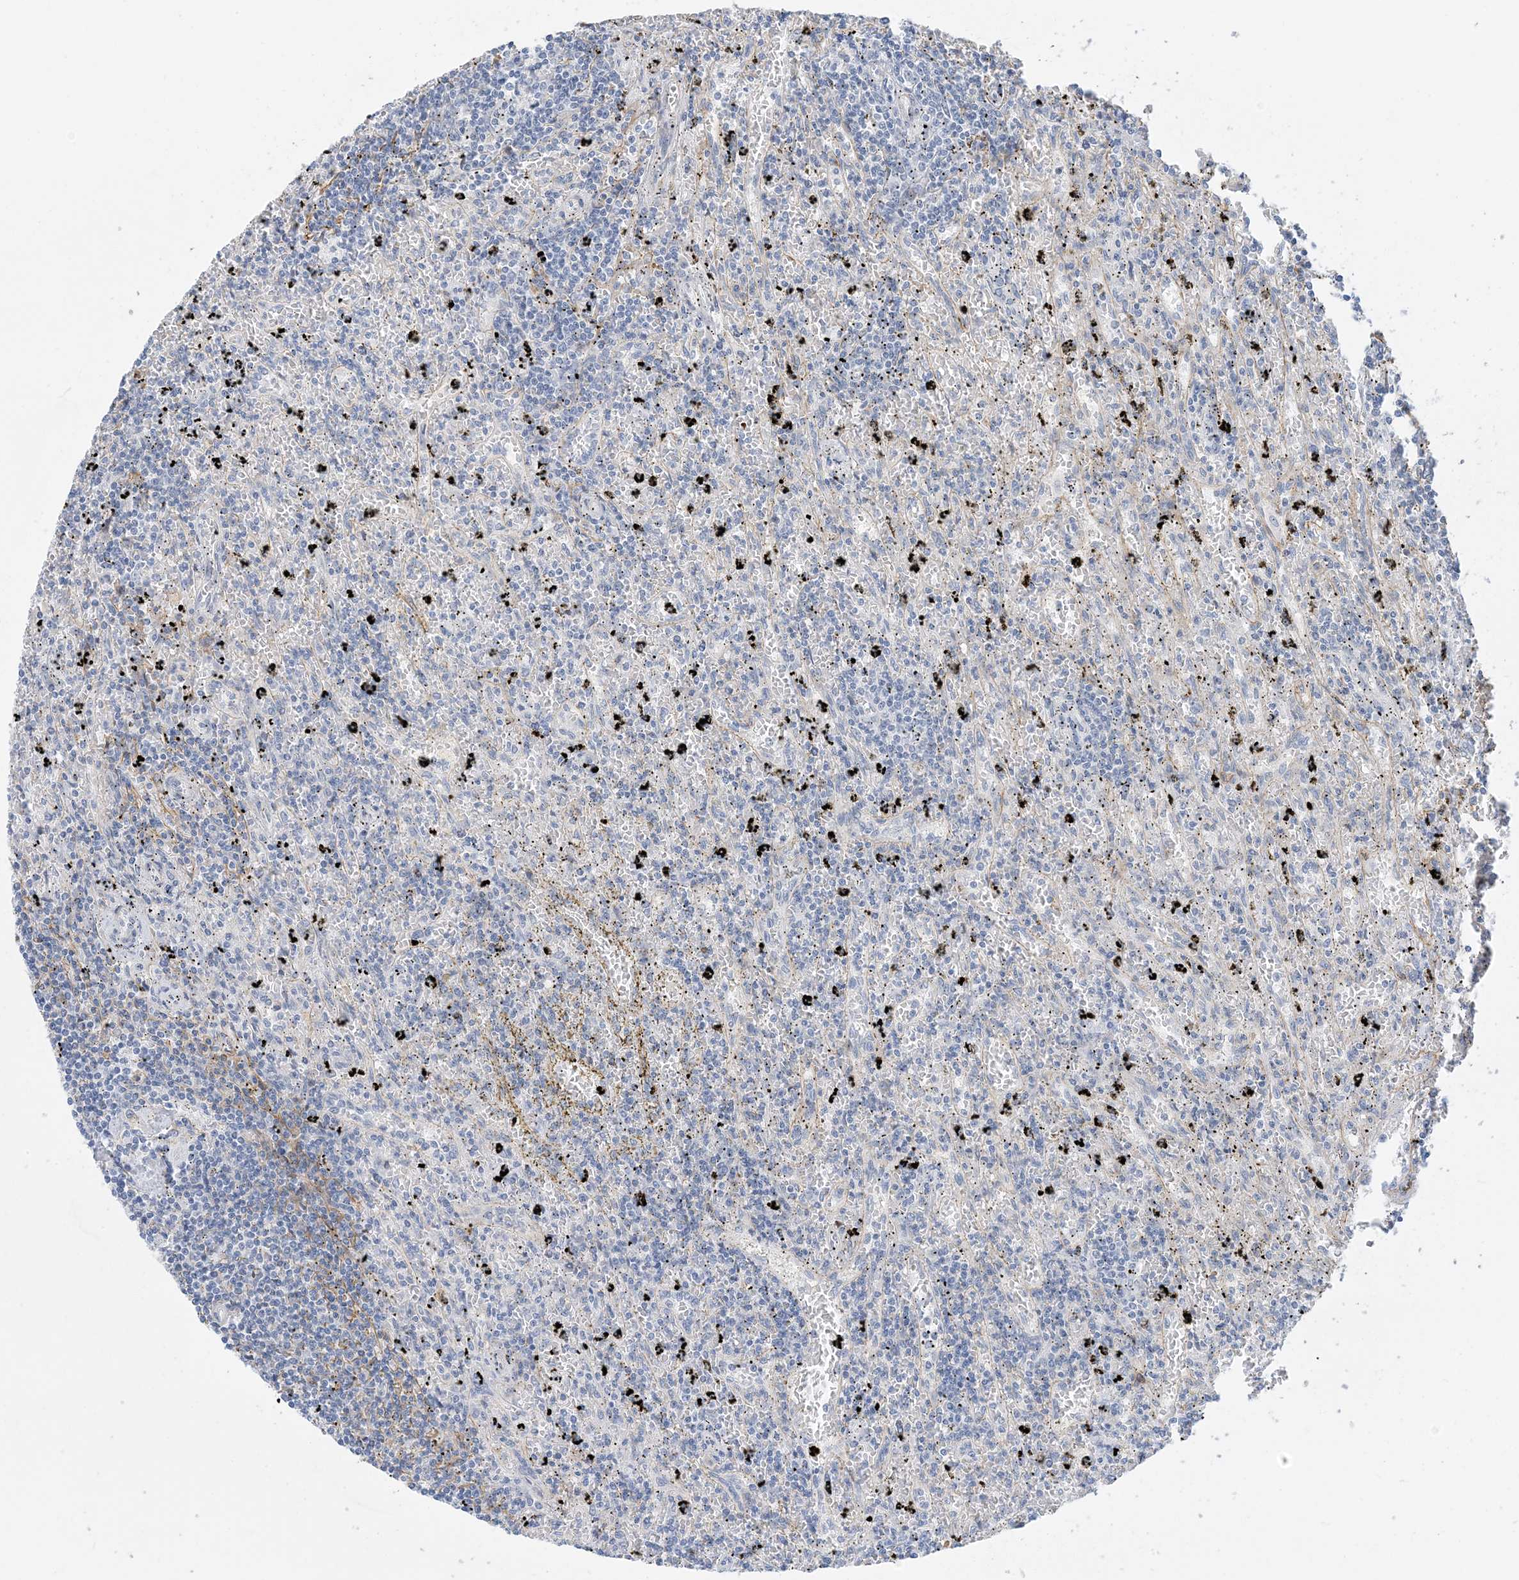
{"staining": {"intensity": "negative", "quantity": "none", "location": "none"}, "tissue": "lymphoma", "cell_type": "Tumor cells", "image_type": "cancer", "snomed": [{"axis": "morphology", "description": "Malignant lymphoma, non-Hodgkin's type, Low grade"}, {"axis": "topography", "description": "Spleen"}], "caption": "DAB immunohistochemical staining of human lymphoma shows no significant expression in tumor cells. (Immunohistochemistry (ihc), brightfield microscopy, high magnification).", "gene": "IL36B", "patient": {"sex": "male", "age": 76}}